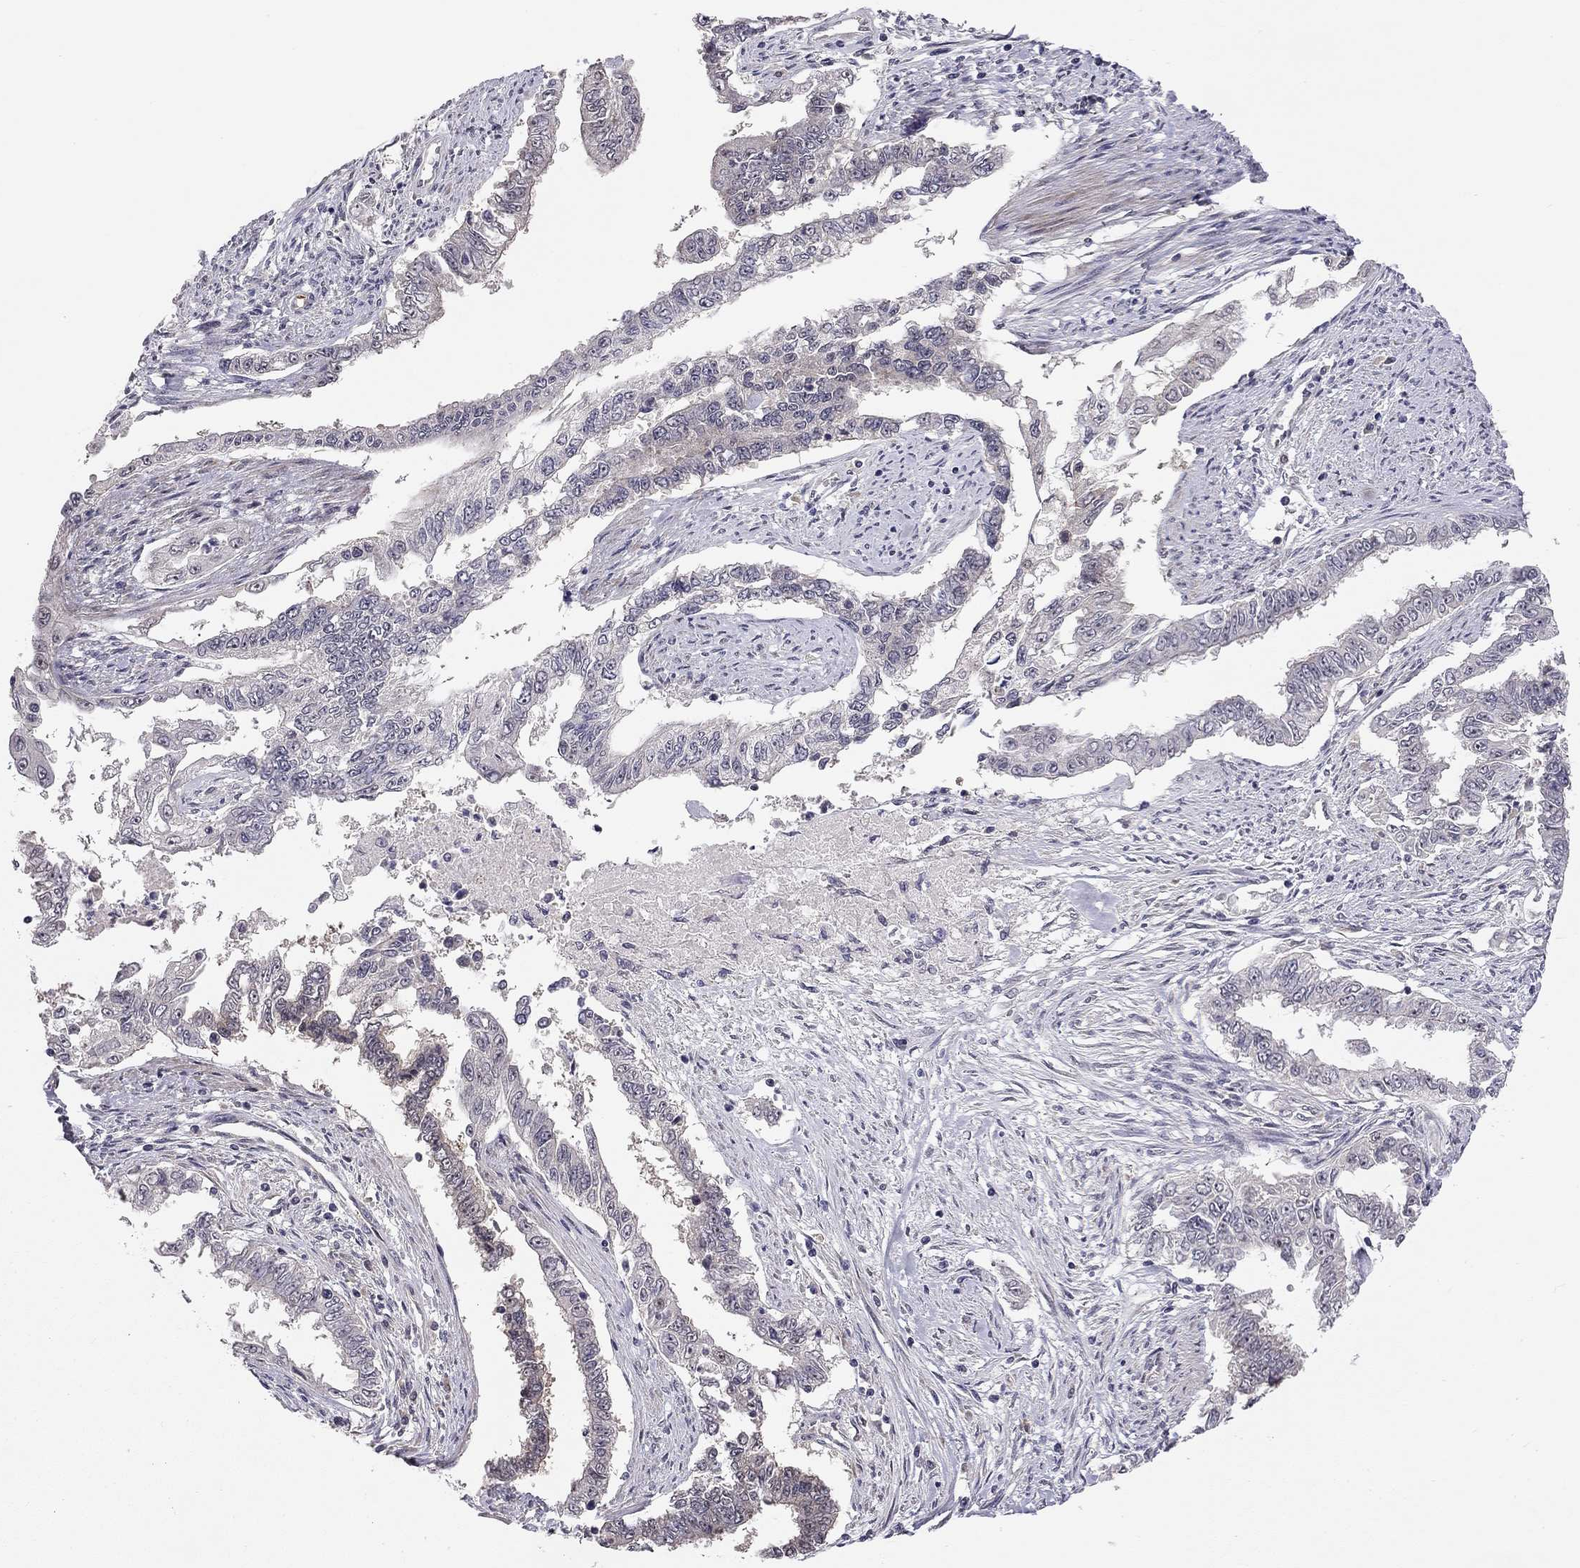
{"staining": {"intensity": "negative", "quantity": "none", "location": "none"}, "tissue": "endometrial cancer", "cell_type": "Tumor cells", "image_type": "cancer", "snomed": [{"axis": "morphology", "description": "Adenocarcinoma, NOS"}, {"axis": "topography", "description": "Uterus"}], "caption": "The immunohistochemistry (IHC) image has no significant staining in tumor cells of endometrial adenocarcinoma tissue. (IHC, brightfield microscopy, high magnification).", "gene": "STXBP6", "patient": {"sex": "female", "age": 59}}